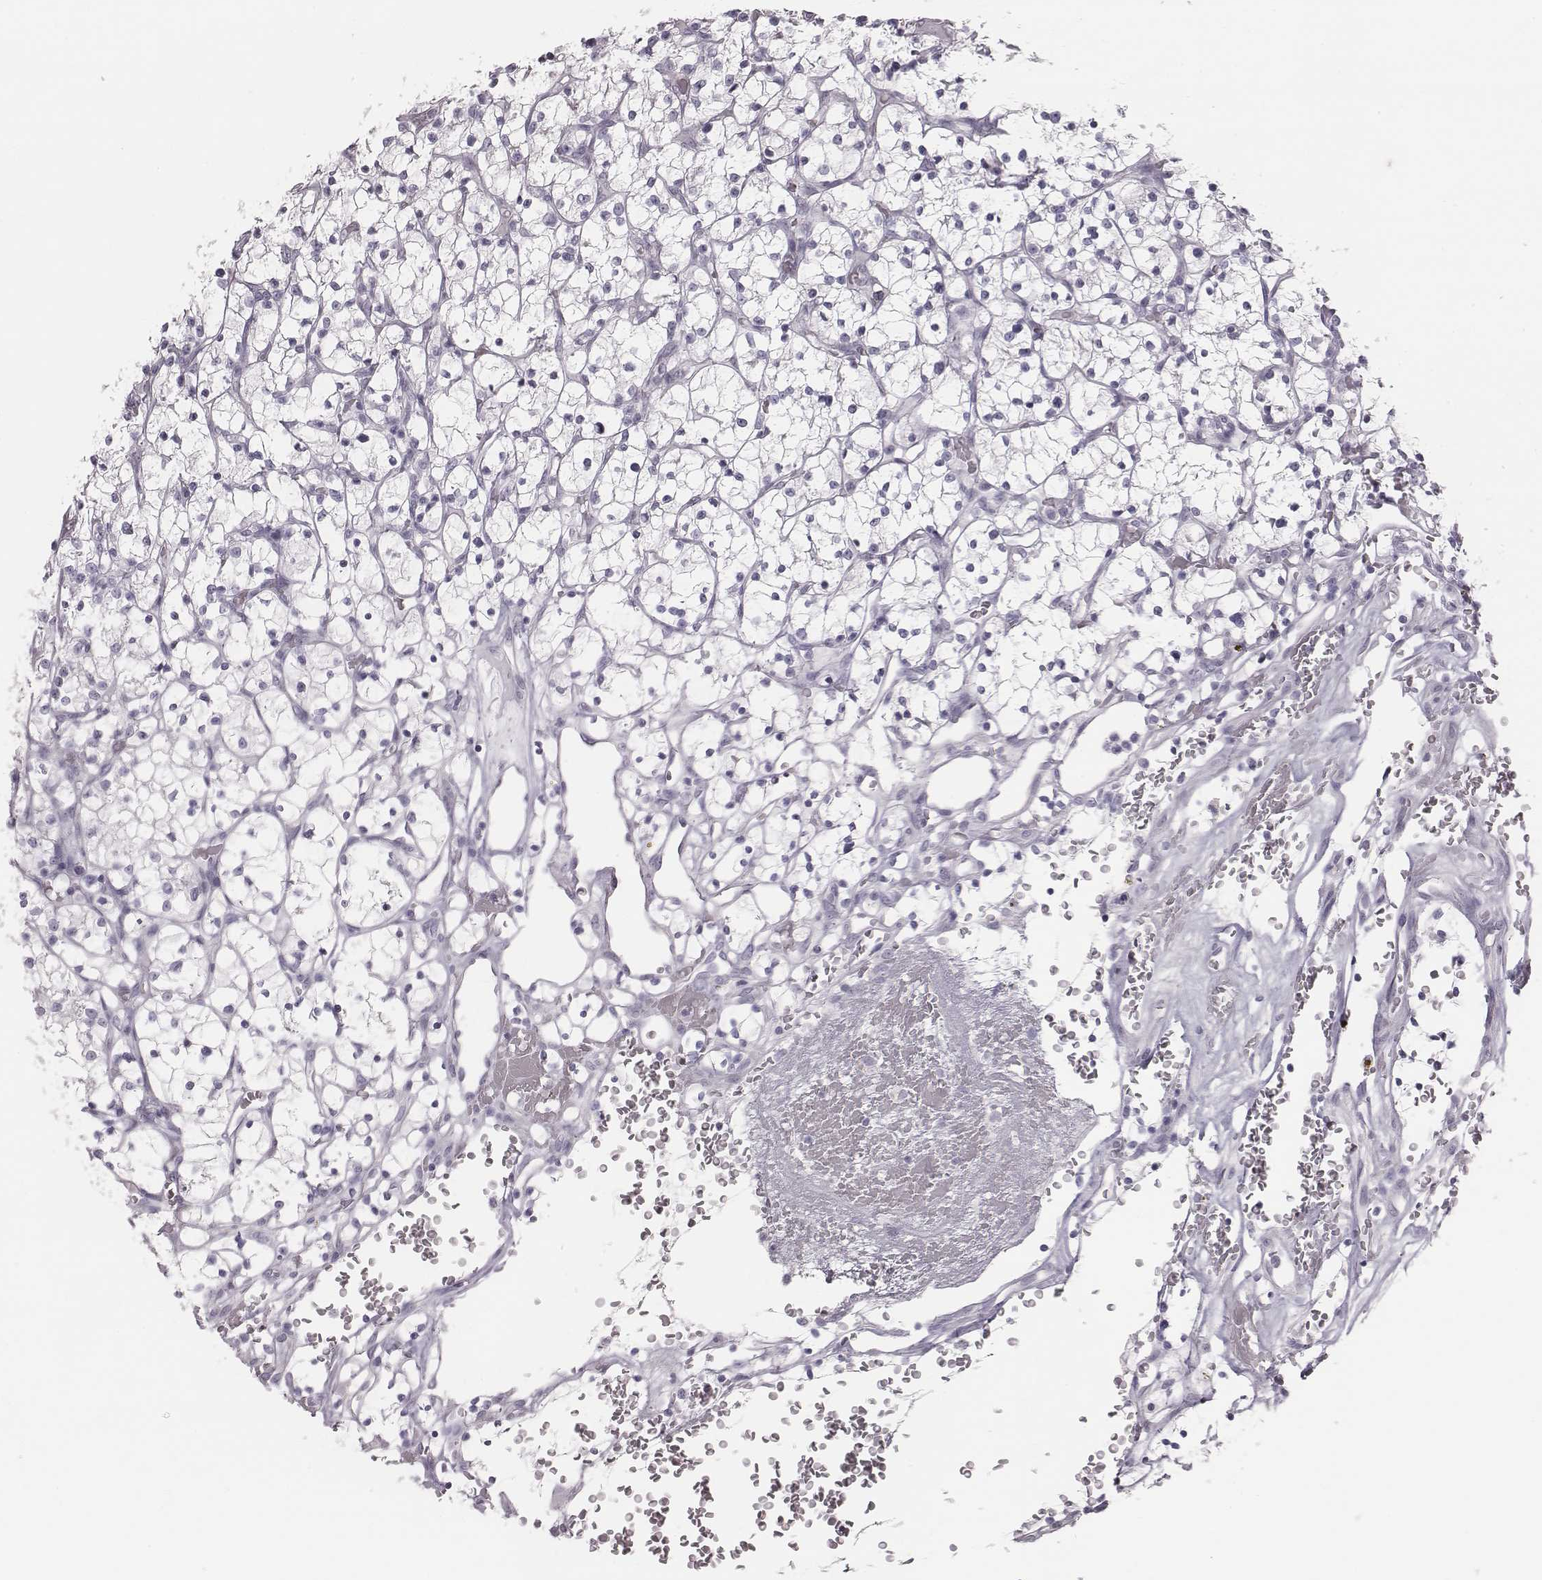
{"staining": {"intensity": "negative", "quantity": "none", "location": "none"}, "tissue": "renal cancer", "cell_type": "Tumor cells", "image_type": "cancer", "snomed": [{"axis": "morphology", "description": "Adenocarcinoma, NOS"}, {"axis": "topography", "description": "Kidney"}], "caption": "Micrograph shows no significant protein staining in tumor cells of renal adenocarcinoma.", "gene": "C6orf58", "patient": {"sex": "female", "age": 64}}